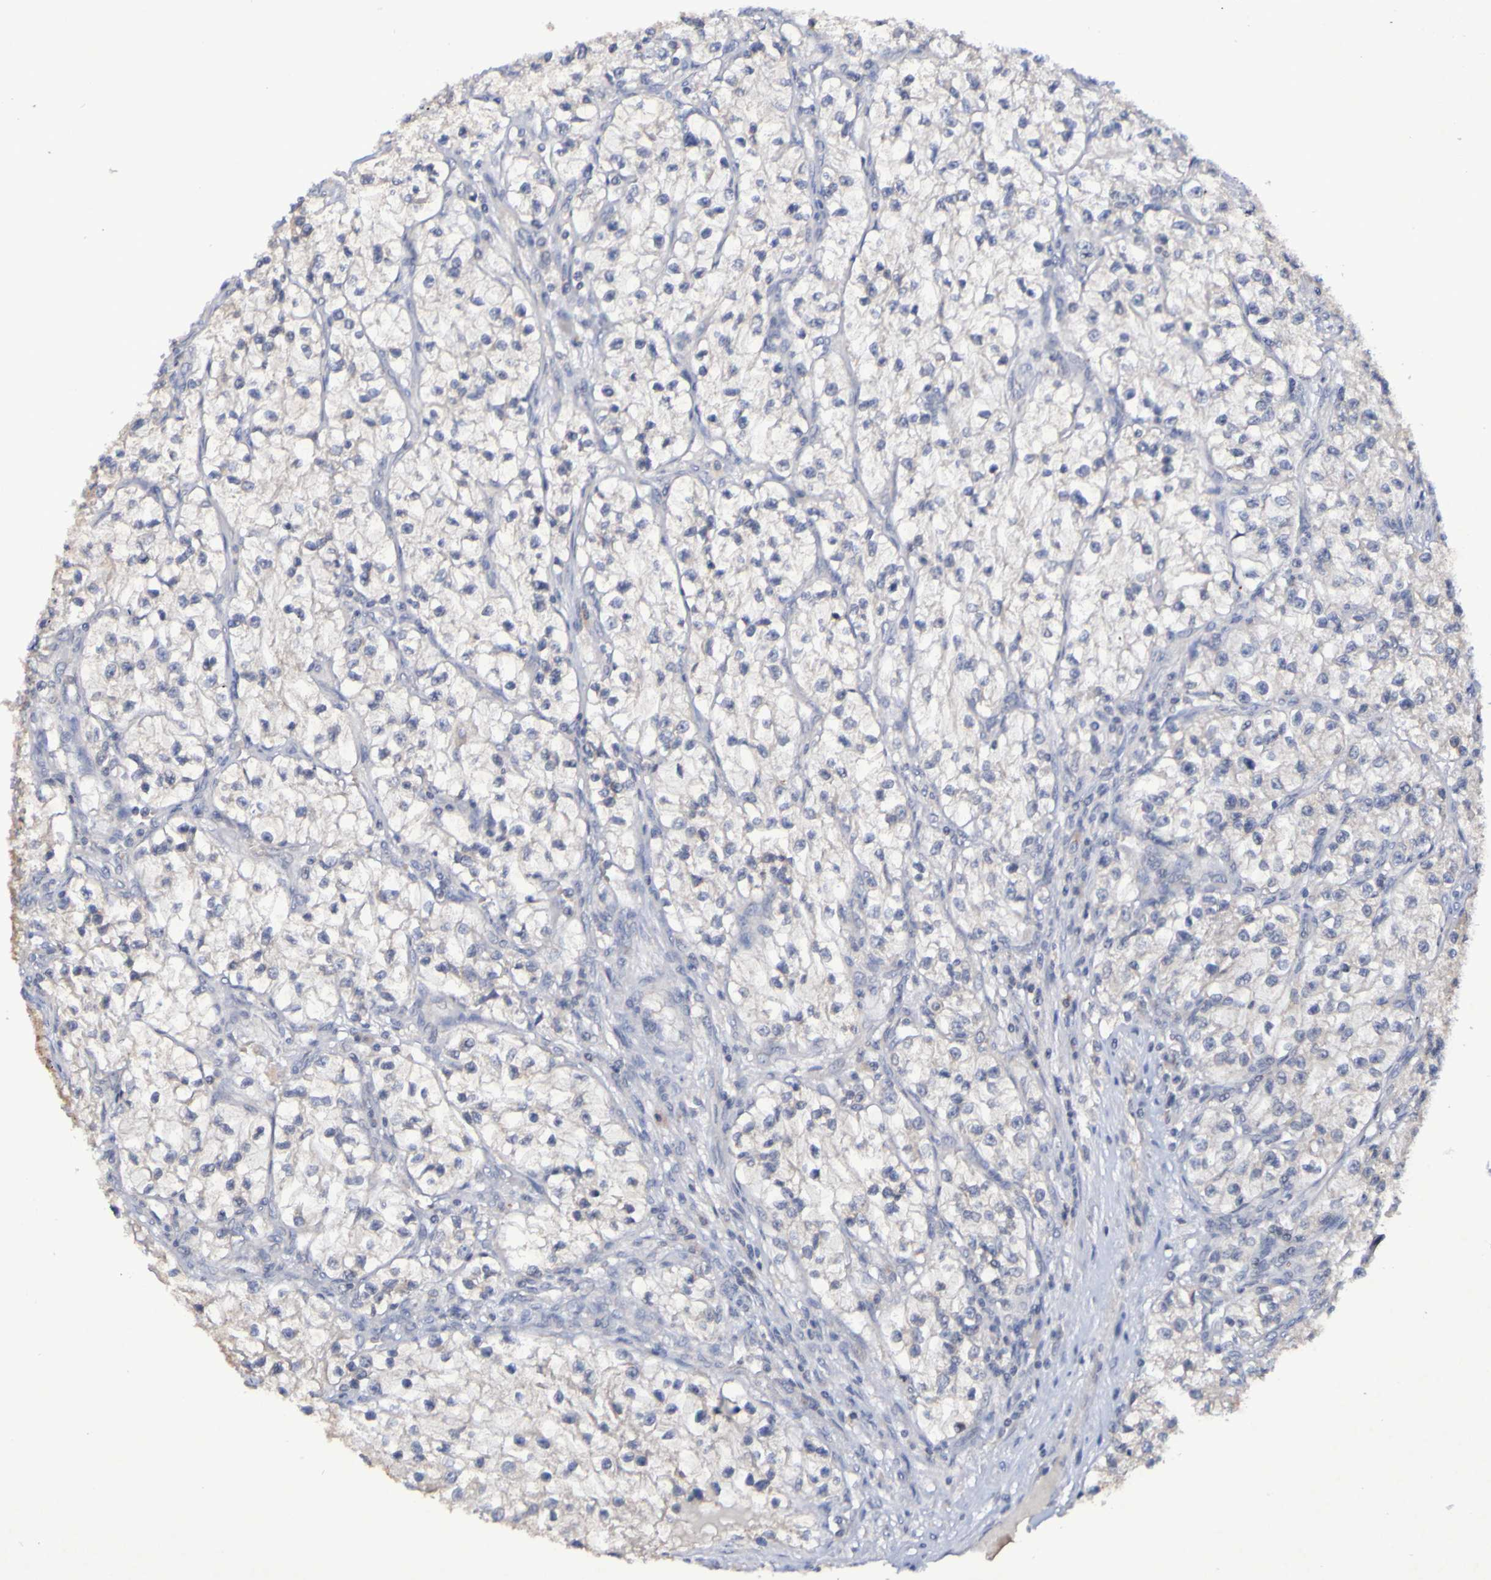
{"staining": {"intensity": "negative", "quantity": "none", "location": "none"}, "tissue": "renal cancer", "cell_type": "Tumor cells", "image_type": "cancer", "snomed": [{"axis": "morphology", "description": "Adenocarcinoma, NOS"}, {"axis": "topography", "description": "Kidney"}], "caption": "Immunohistochemistry (IHC) image of human renal cancer stained for a protein (brown), which demonstrates no expression in tumor cells.", "gene": "PTP4A2", "patient": {"sex": "female", "age": 57}}